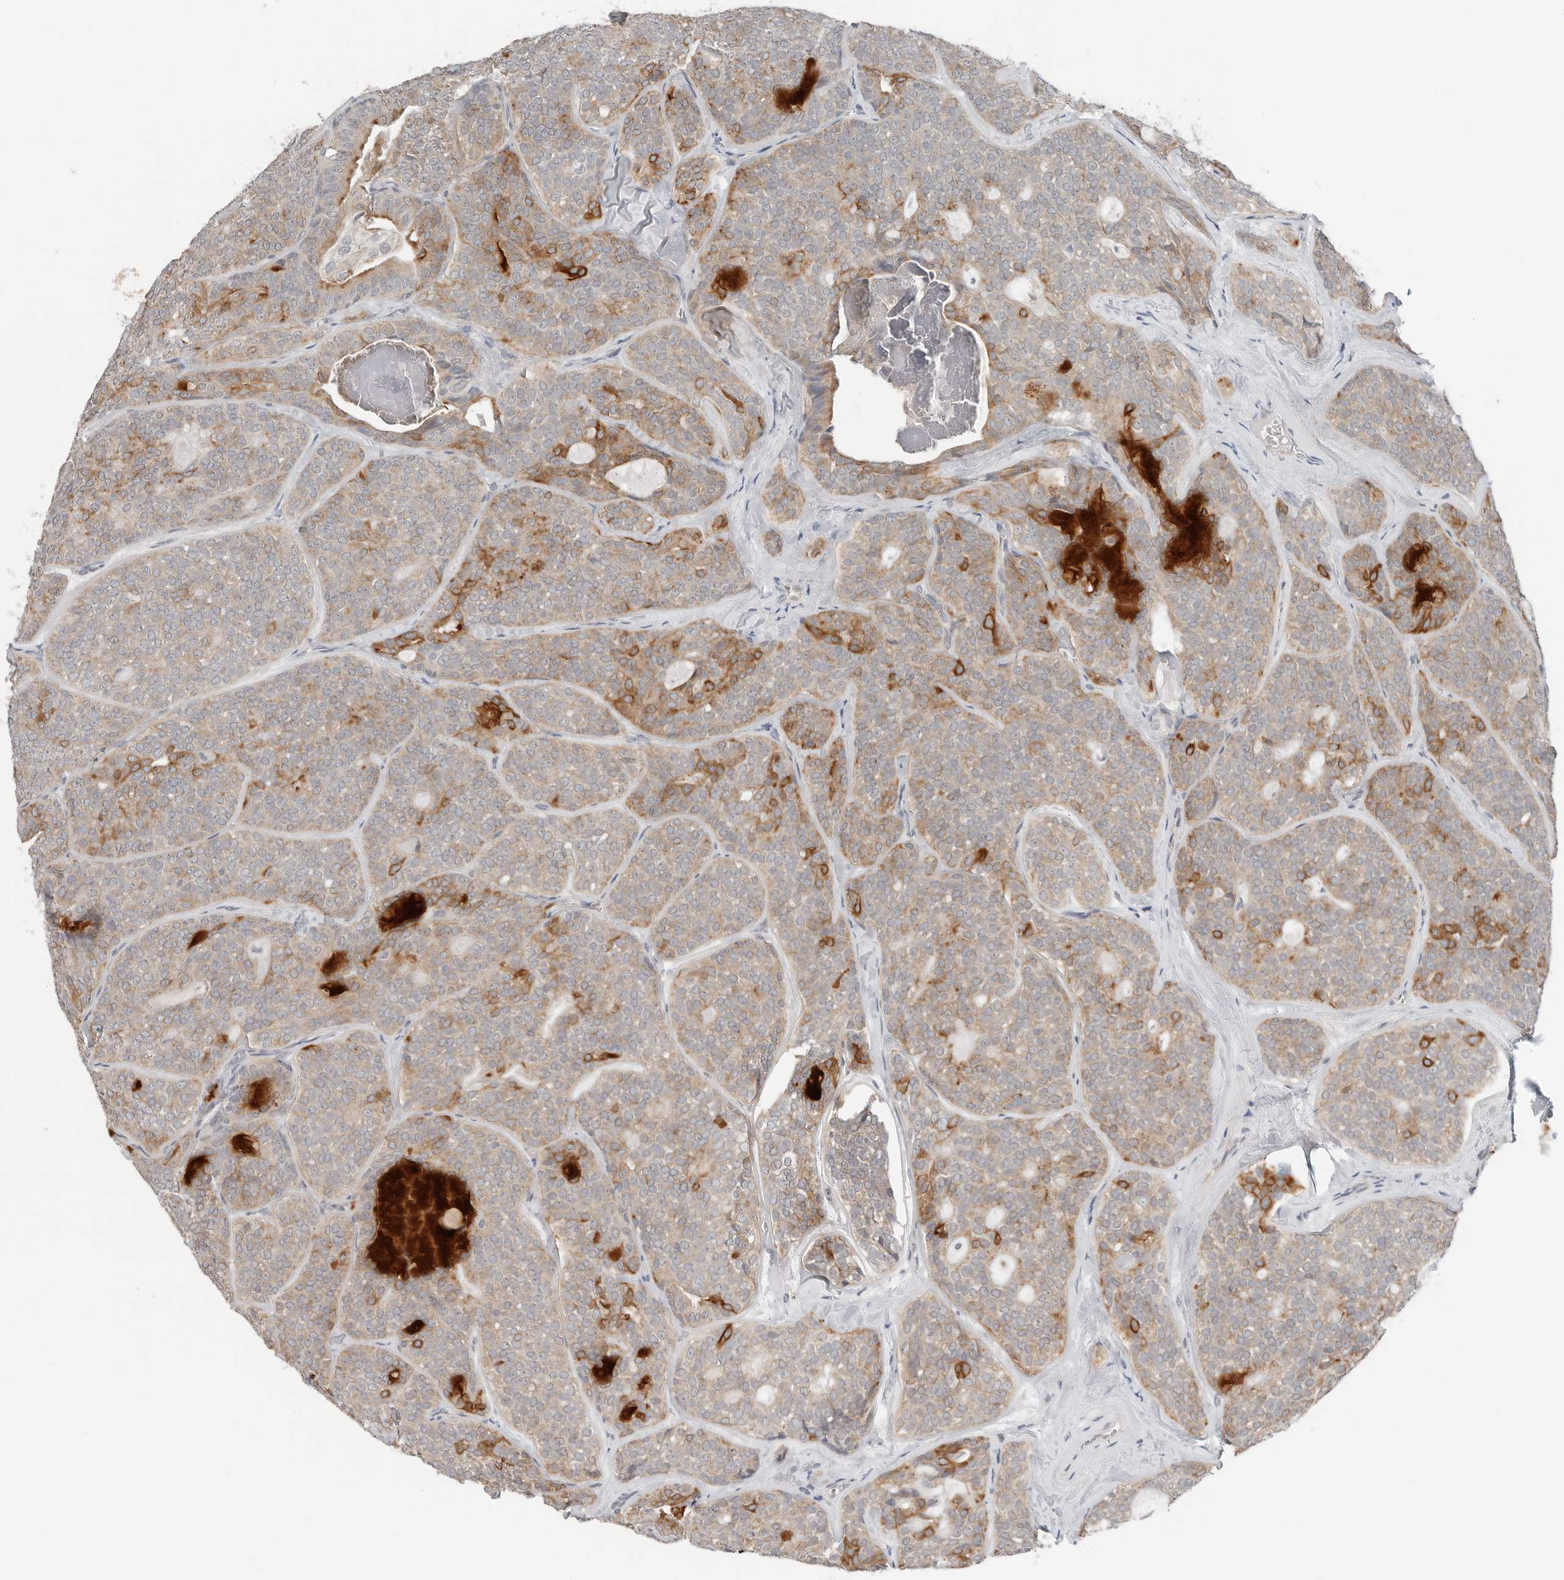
{"staining": {"intensity": "moderate", "quantity": "25%-75%", "location": "cytoplasmic/membranous"}, "tissue": "head and neck cancer", "cell_type": "Tumor cells", "image_type": "cancer", "snomed": [{"axis": "morphology", "description": "Adenocarcinoma, NOS"}, {"axis": "topography", "description": "Head-Neck"}], "caption": "This image shows IHC staining of head and neck cancer (adenocarcinoma), with medium moderate cytoplasmic/membranous positivity in about 25%-75% of tumor cells.", "gene": "FCRLB", "patient": {"sex": "male", "age": 66}}